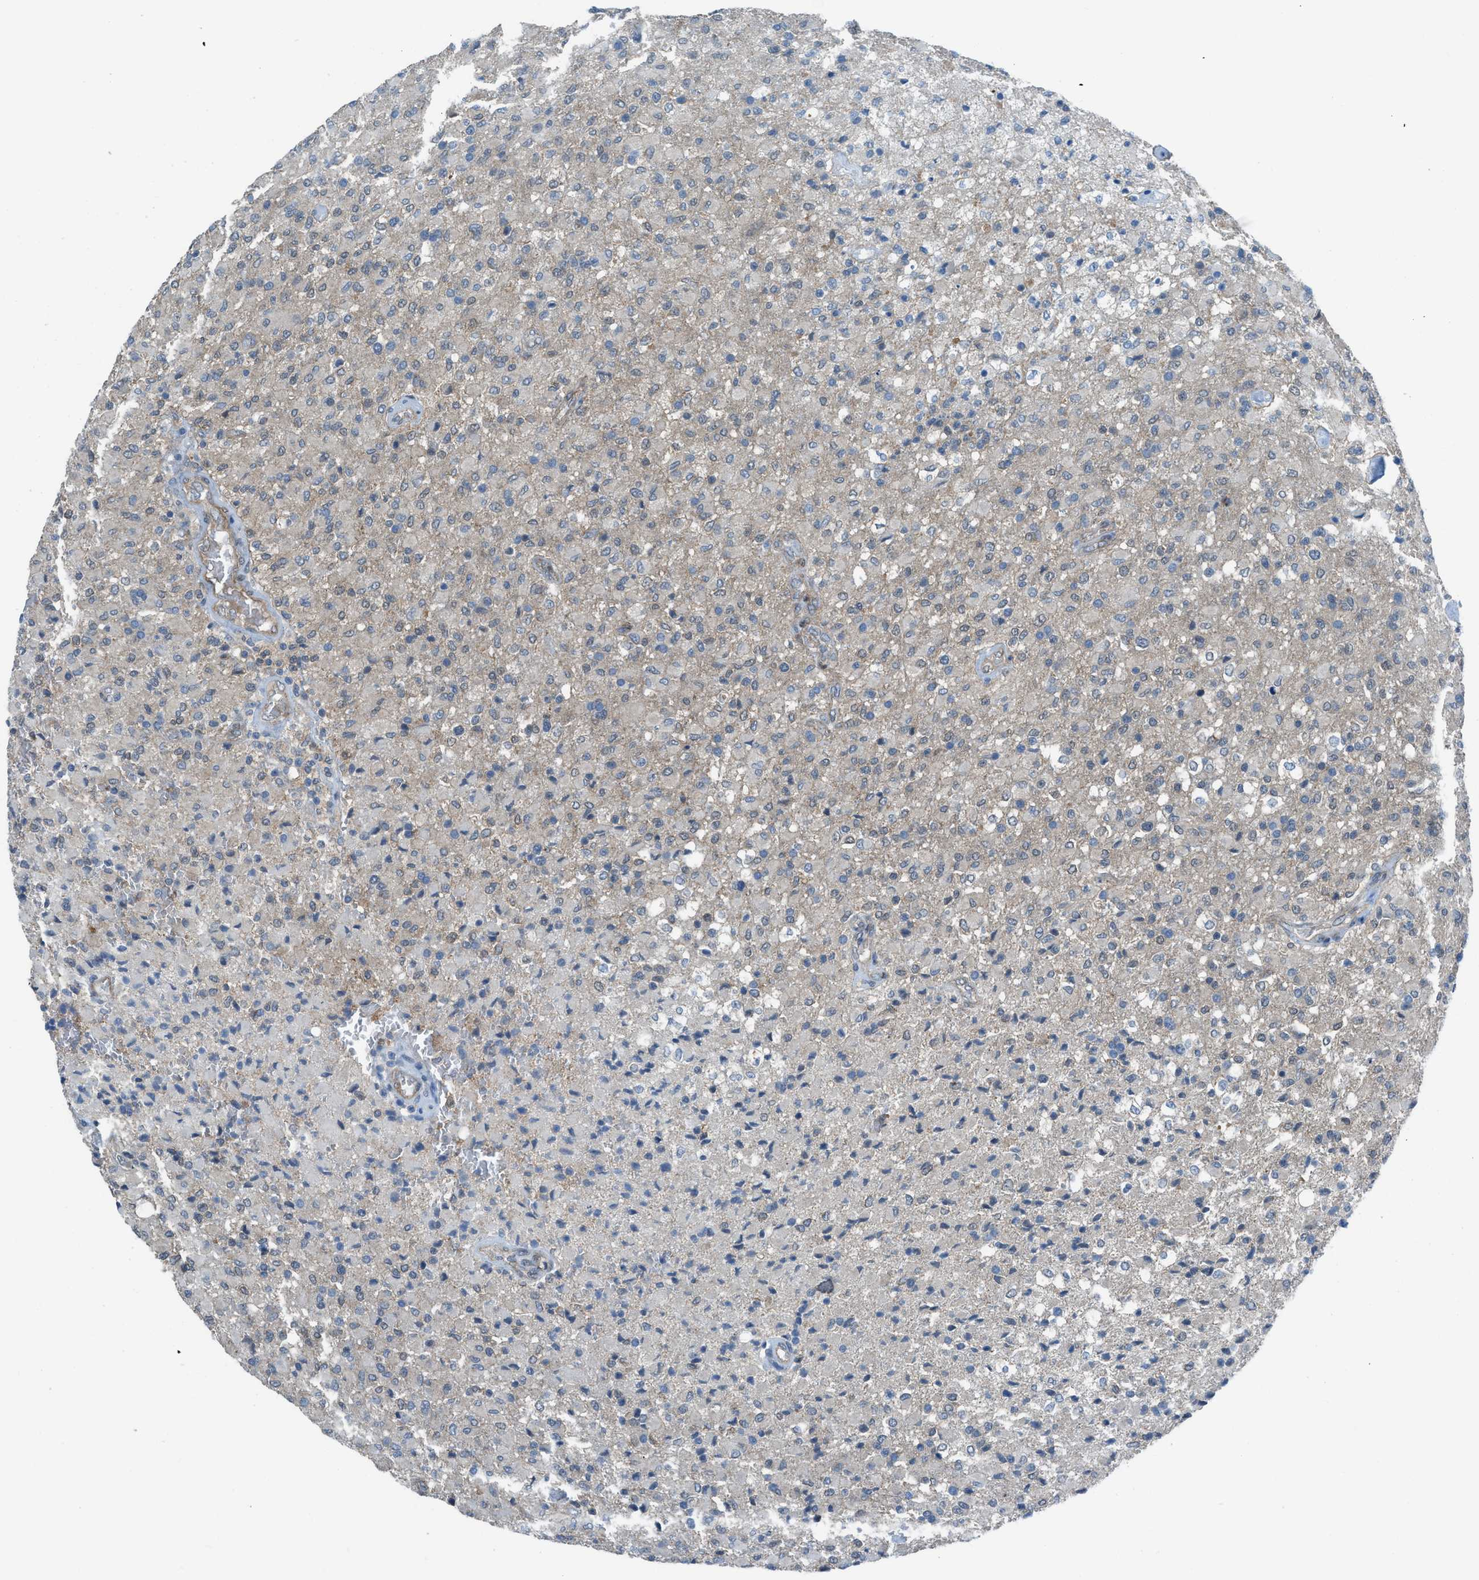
{"staining": {"intensity": "weak", "quantity": "<25%", "location": "cytoplasmic/membranous"}, "tissue": "glioma", "cell_type": "Tumor cells", "image_type": "cancer", "snomed": [{"axis": "morphology", "description": "Glioma, malignant, High grade"}, {"axis": "topography", "description": "Brain"}], "caption": "Tumor cells are negative for brown protein staining in glioma.", "gene": "PRKN", "patient": {"sex": "male", "age": 71}}